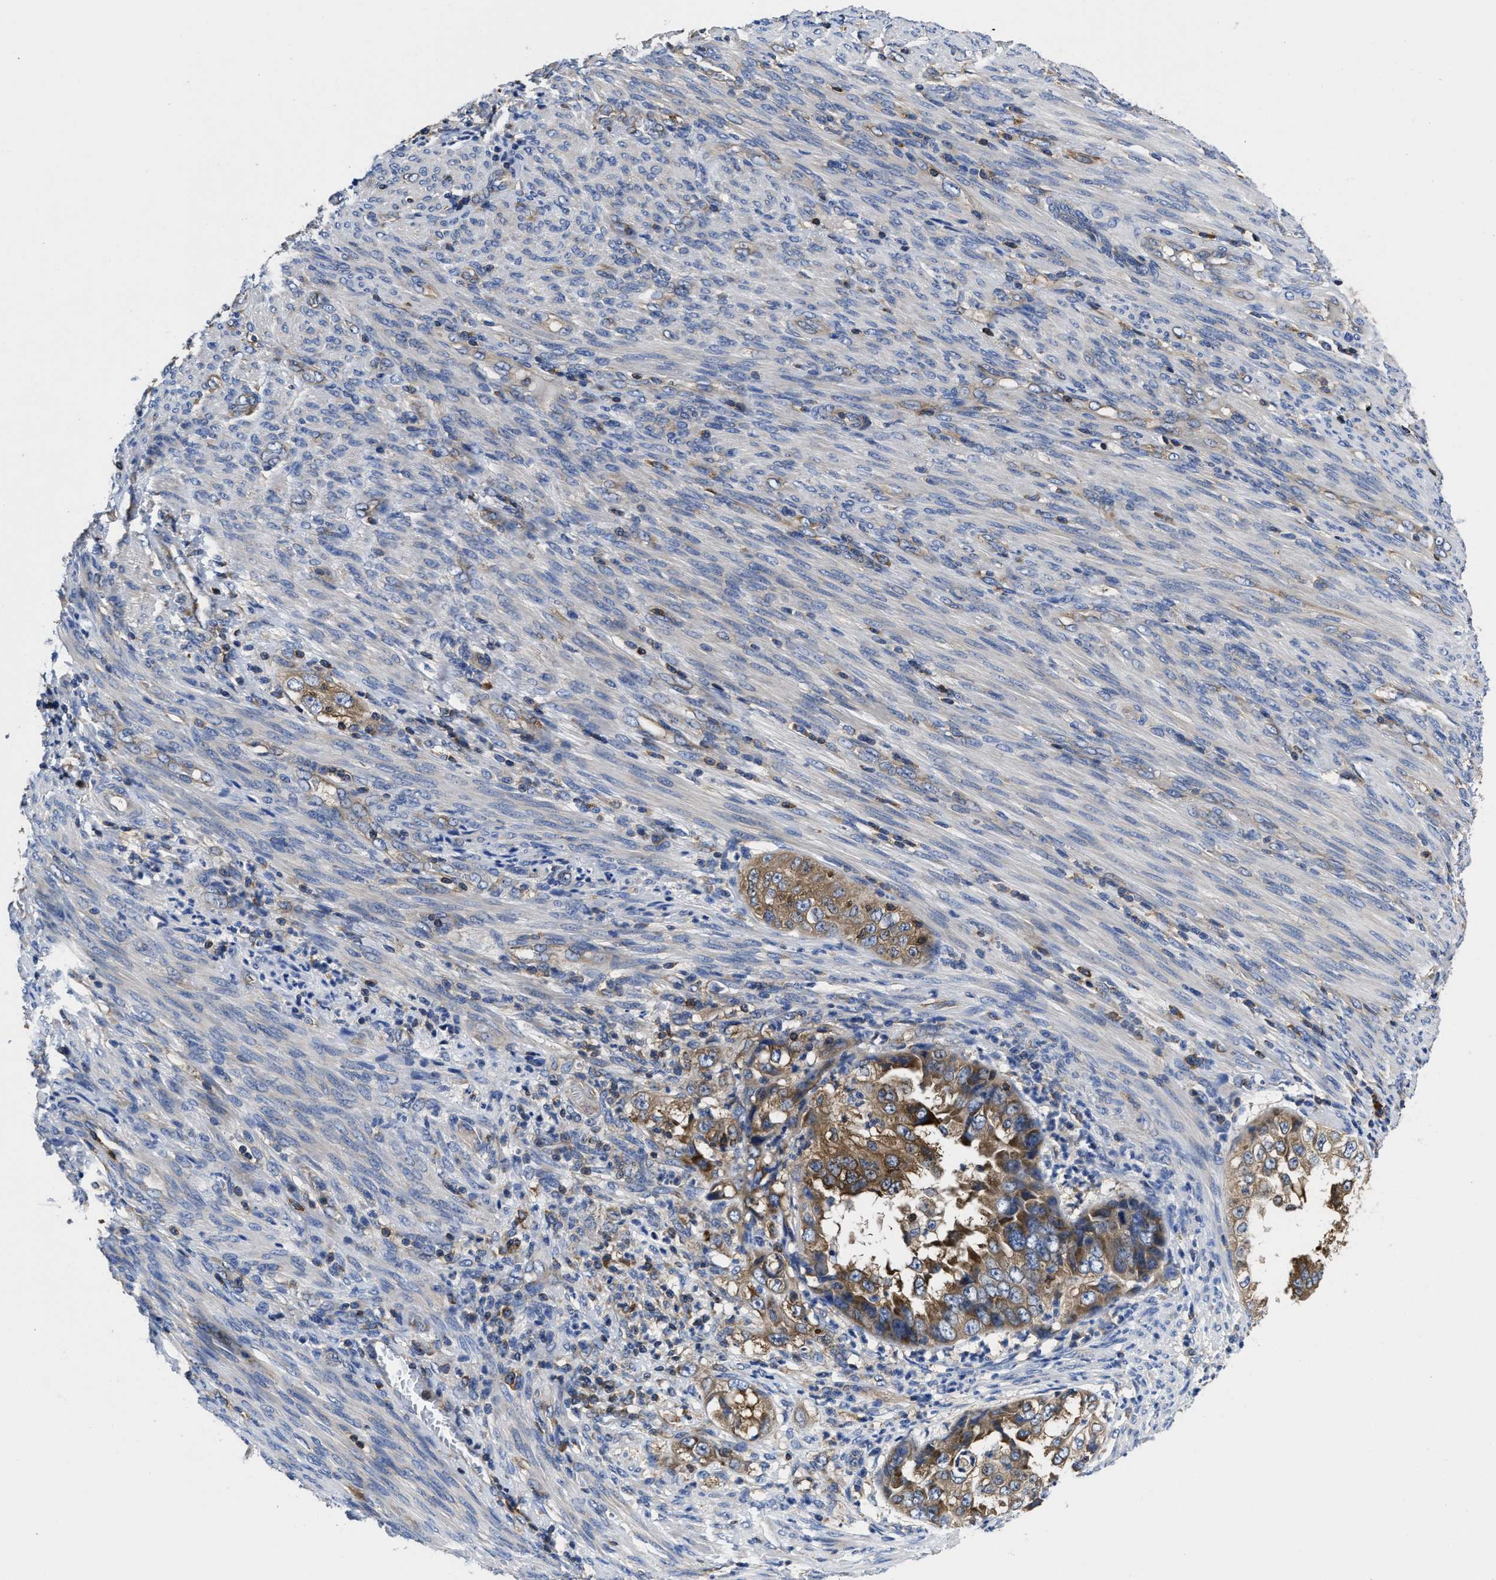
{"staining": {"intensity": "moderate", "quantity": ">75%", "location": "cytoplasmic/membranous"}, "tissue": "endometrial cancer", "cell_type": "Tumor cells", "image_type": "cancer", "snomed": [{"axis": "morphology", "description": "Adenocarcinoma, NOS"}, {"axis": "topography", "description": "Endometrium"}], "caption": "A high-resolution photomicrograph shows immunohistochemistry (IHC) staining of endometrial cancer, which displays moderate cytoplasmic/membranous expression in about >75% of tumor cells.", "gene": "YARS1", "patient": {"sex": "female", "age": 85}}